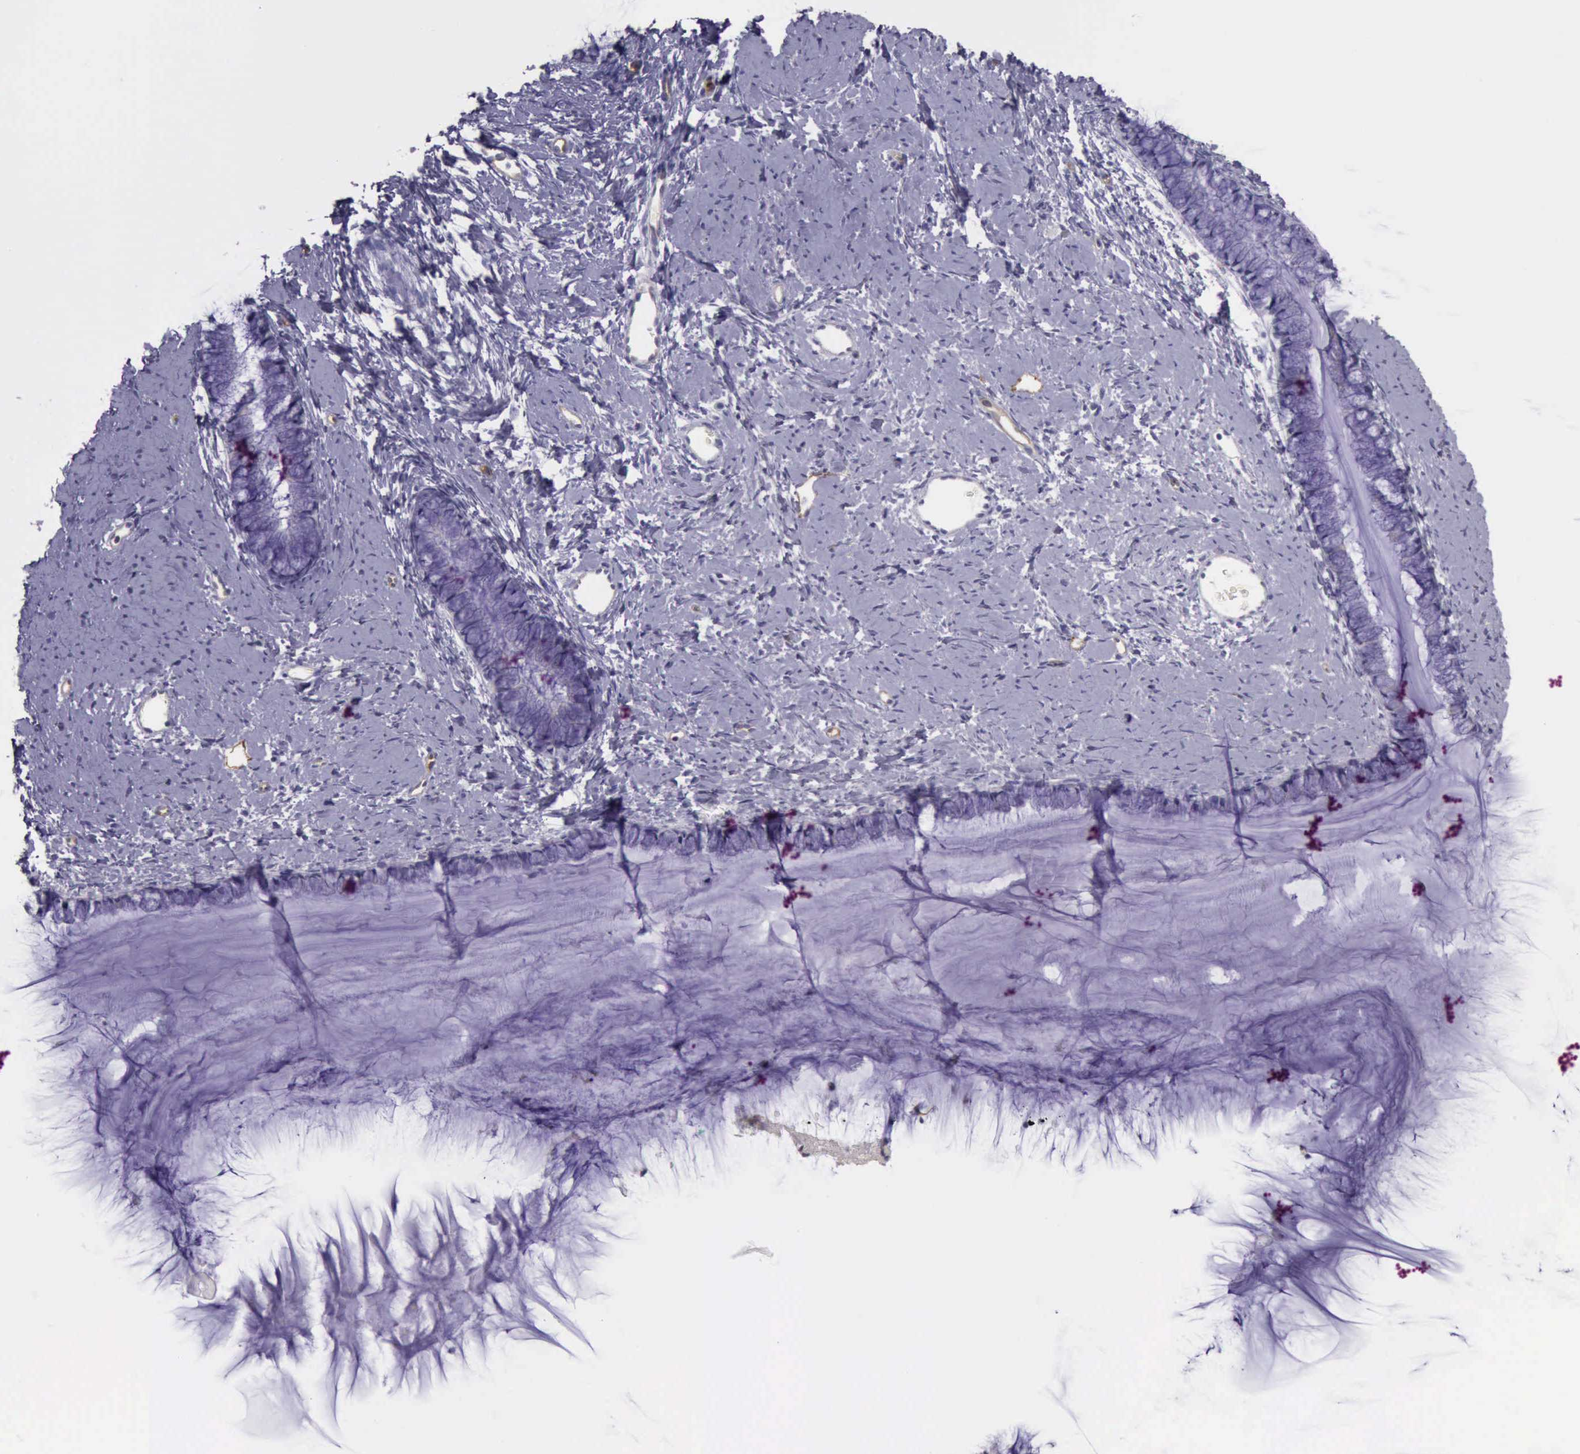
{"staining": {"intensity": "negative", "quantity": "none", "location": "none"}, "tissue": "cervix", "cell_type": "Glandular cells", "image_type": "normal", "snomed": [{"axis": "morphology", "description": "Normal tissue, NOS"}, {"axis": "topography", "description": "Cervix"}], "caption": "Histopathology image shows no significant protein positivity in glandular cells of normal cervix. (DAB (3,3'-diaminobenzidine) IHC, high magnification).", "gene": "TCEANC", "patient": {"sex": "female", "age": 82}}